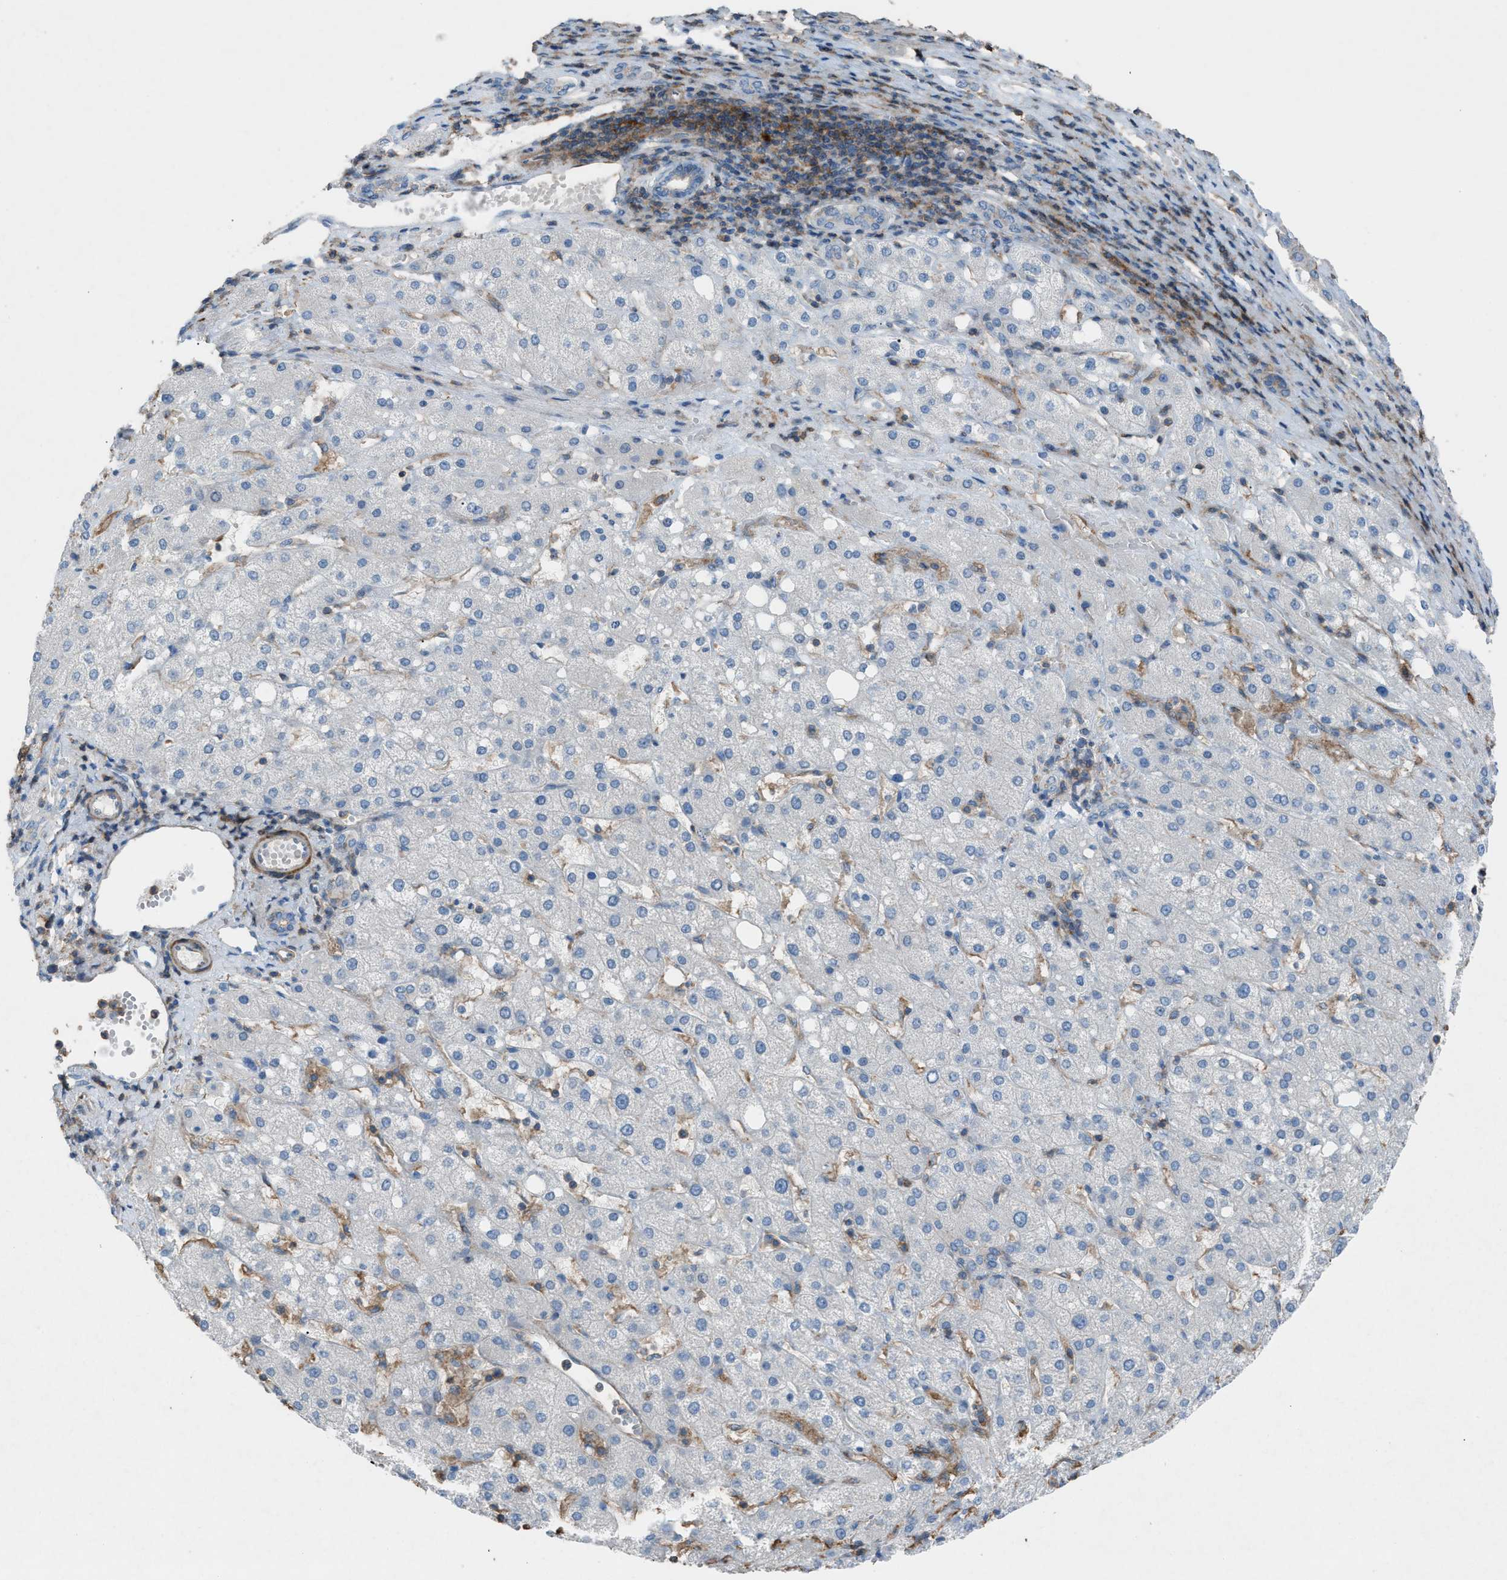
{"staining": {"intensity": "negative", "quantity": "none", "location": "none"}, "tissue": "liver cancer", "cell_type": "Tumor cells", "image_type": "cancer", "snomed": [{"axis": "morphology", "description": "Carcinoma, Hepatocellular, NOS"}, {"axis": "topography", "description": "Liver"}], "caption": "Hepatocellular carcinoma (liver) stained for a protein using immunohistochemistry (IHC) reveals no expression tumor cells.", "gene": "NCK2", "patient": {"sex": "male", "age": 80}}